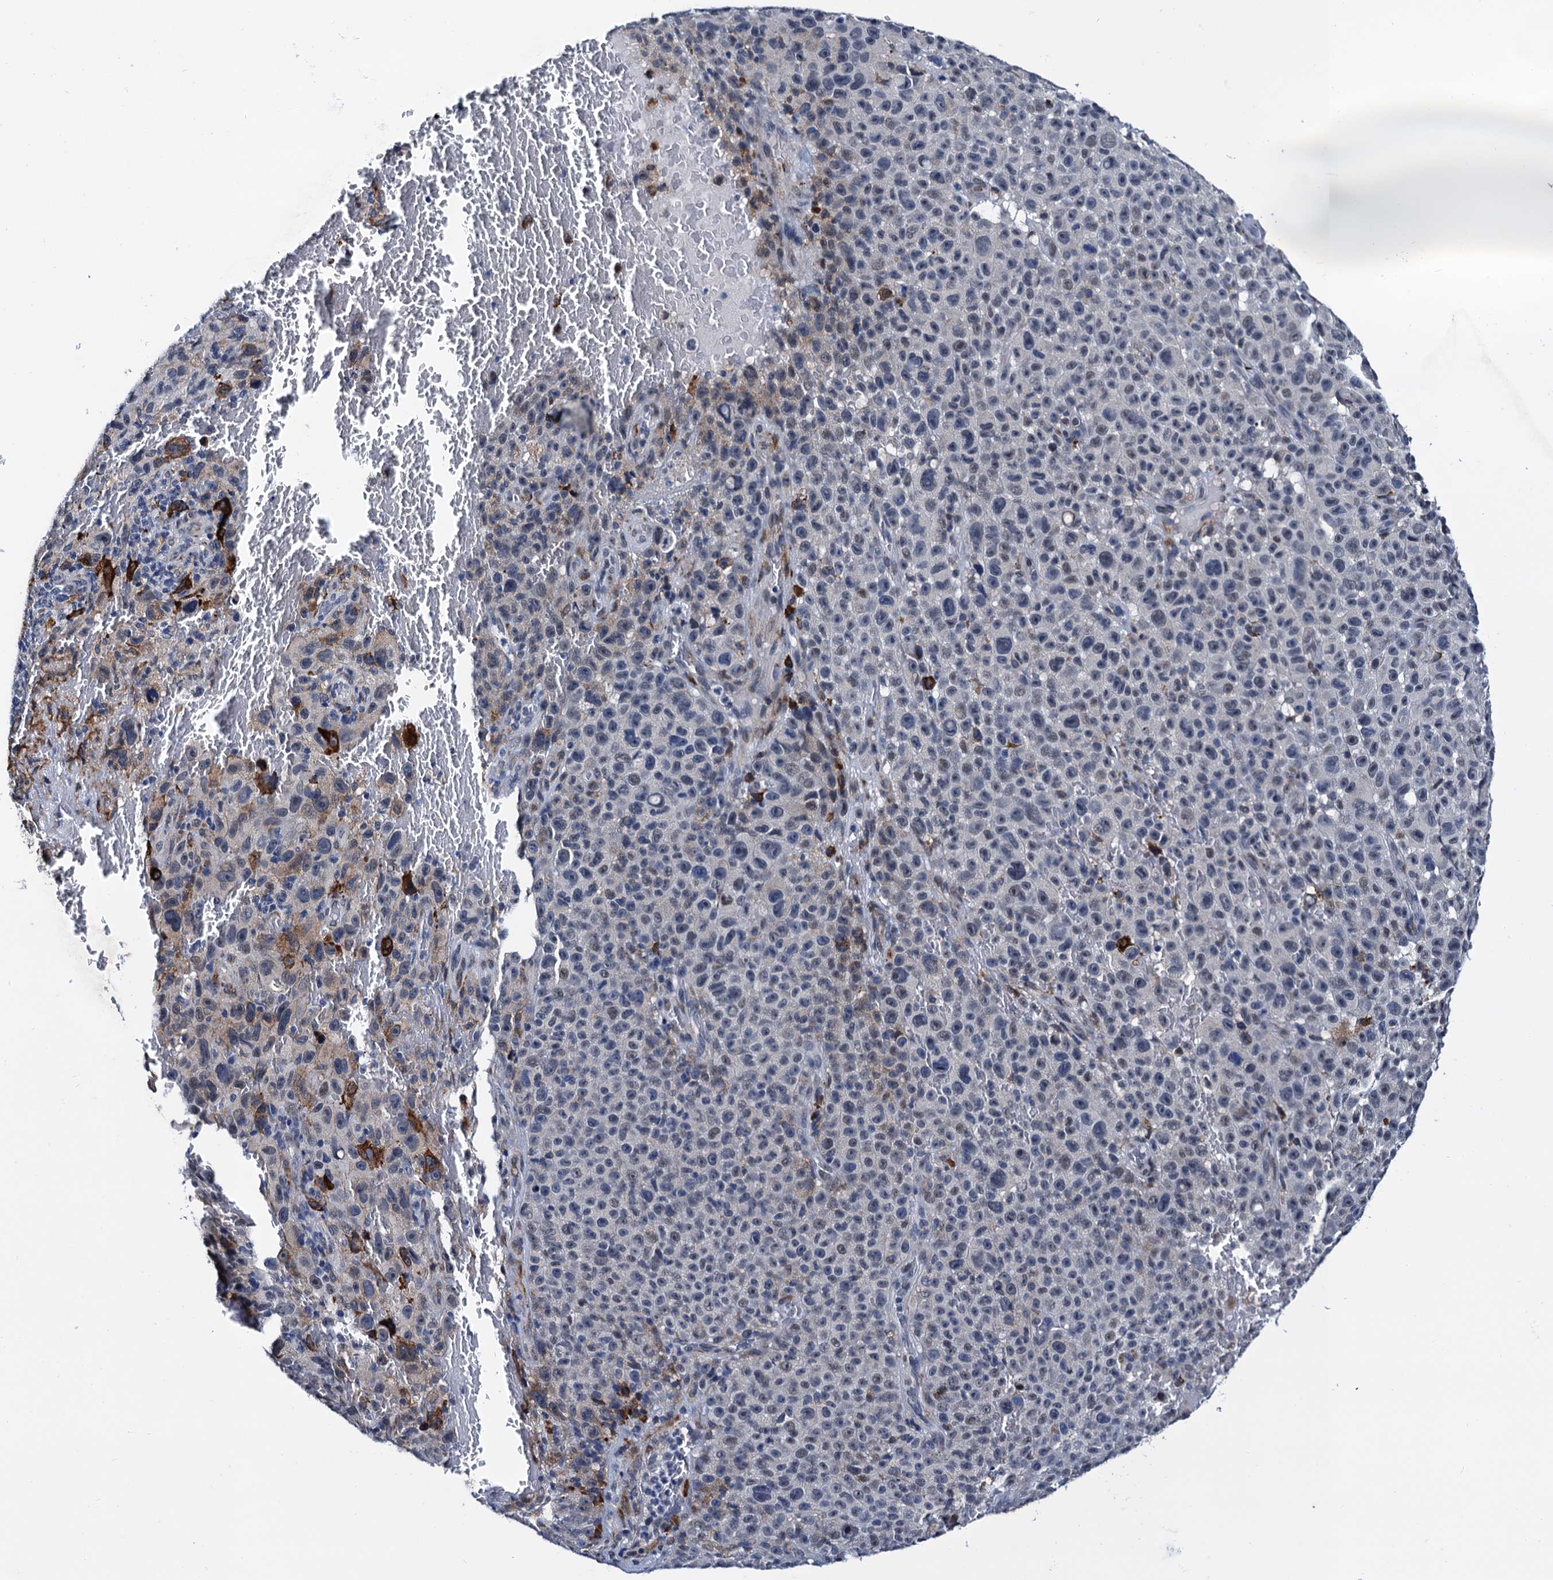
{"staining": {"intensity": "negative", "quantity": "none", "location": "none"}, "tissue": "melanoma", "cell_type": "Tumor cells", "image_type": "cancer", "snomed": [{"axis": "morphology", "description": "Malignant melanoma, NOS"}, {"axis": "topography", "description": "Skin"}], "caption": "Immunohistochemical staining of malignant melanoma exhibits no significant positivity in tumor cells.", "gene": "SLC7A10", "patient": {"sex": "female", "age": 82}}